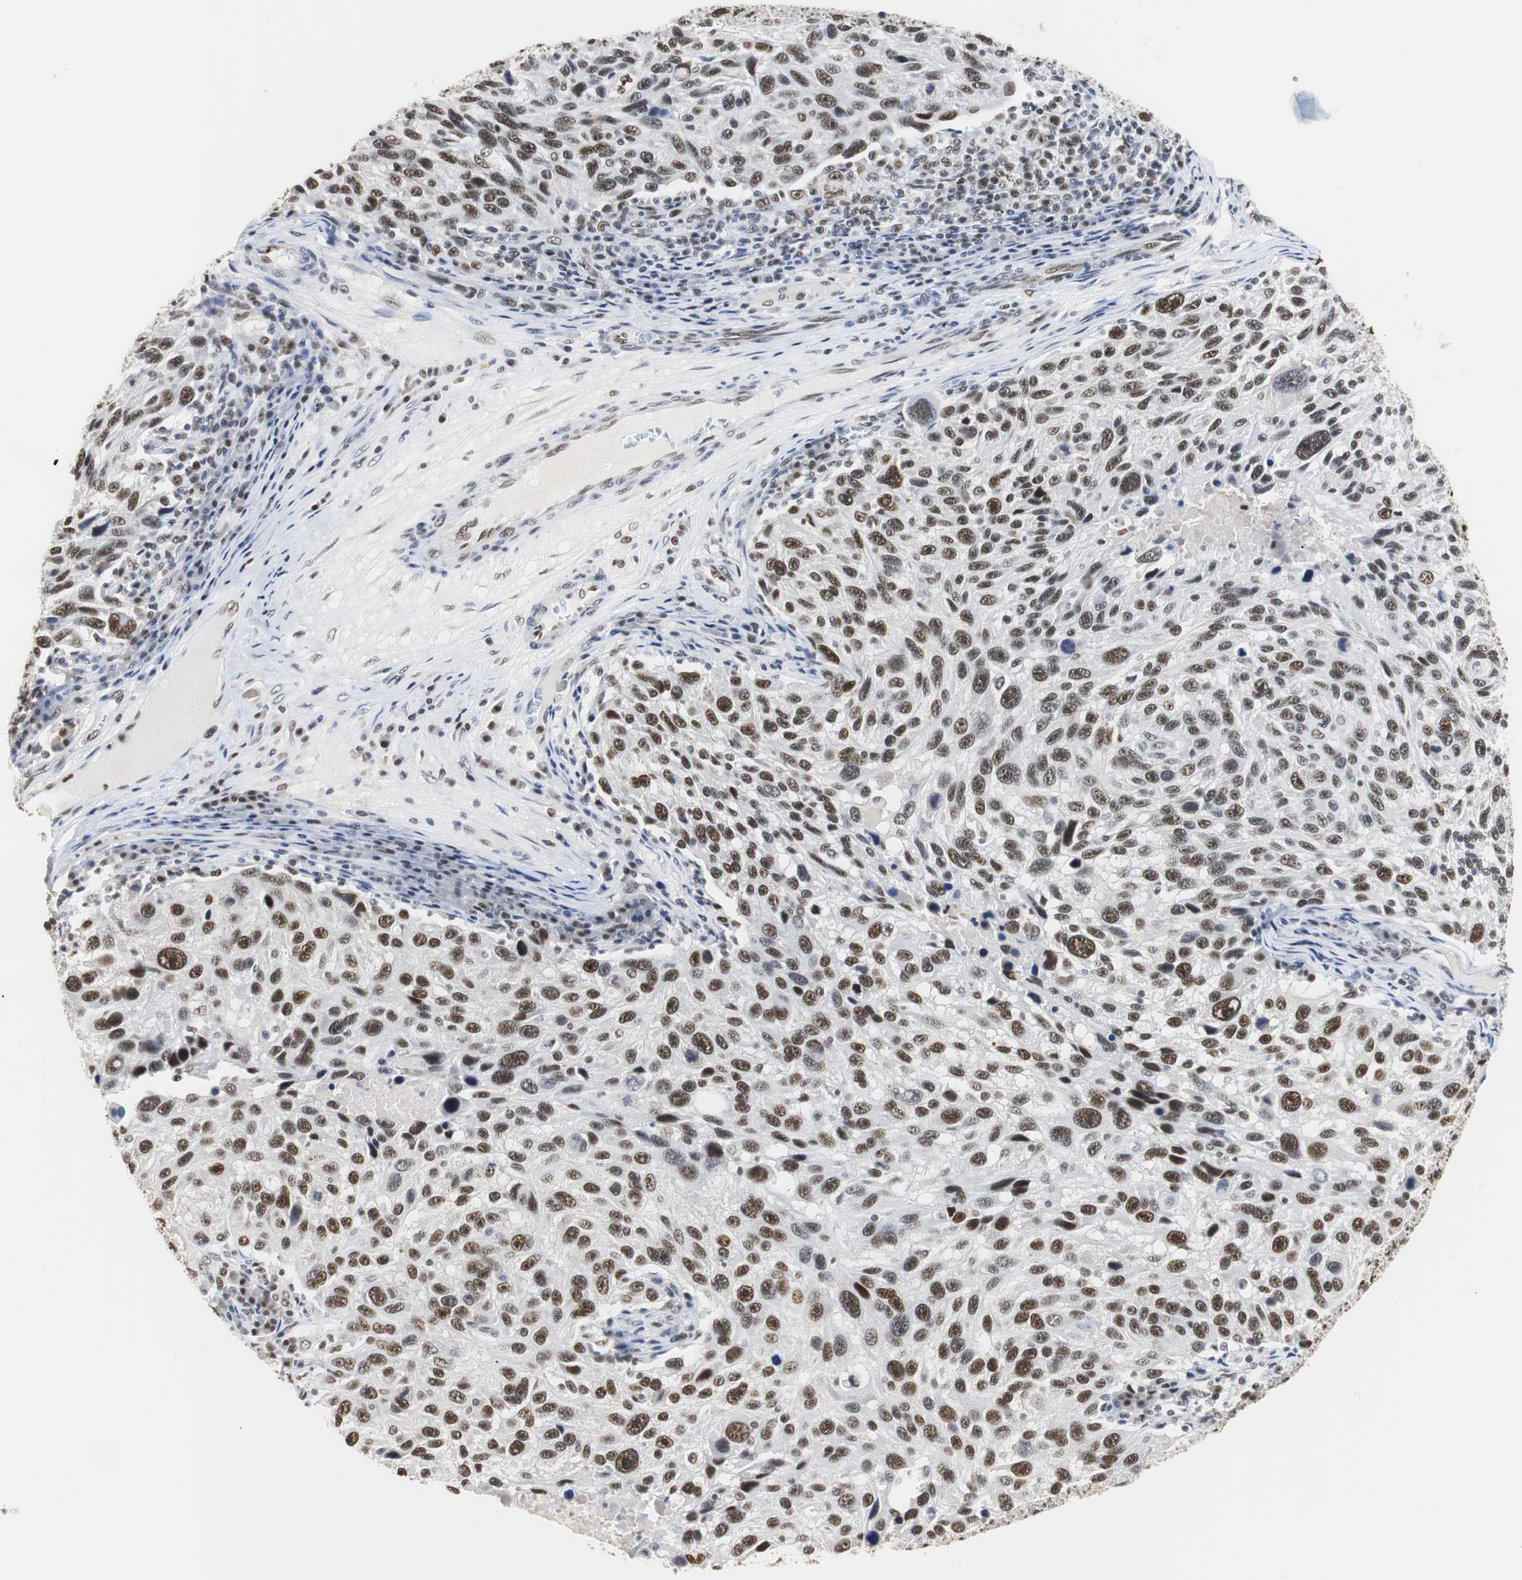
{"staining": {"intensity": "strong", "quantity": ">75%", "location": "nuclear"}, "tissue": "melanoma", "cell_type": "Tumor cells", "image_type": "cancer", "snomed": [{"axis": "morphology", "description": "Malignant melanoma, NOS"}, {"axis": "topography", "description": "Skin"}], "caption": "This is a photomicrograph of IHC staining of malignant melanoma, which shows strong positivity in the nuclear of tumor cells.", "gene": "ZFC3H1", "patient": {"sex": "male", "age": 53}}